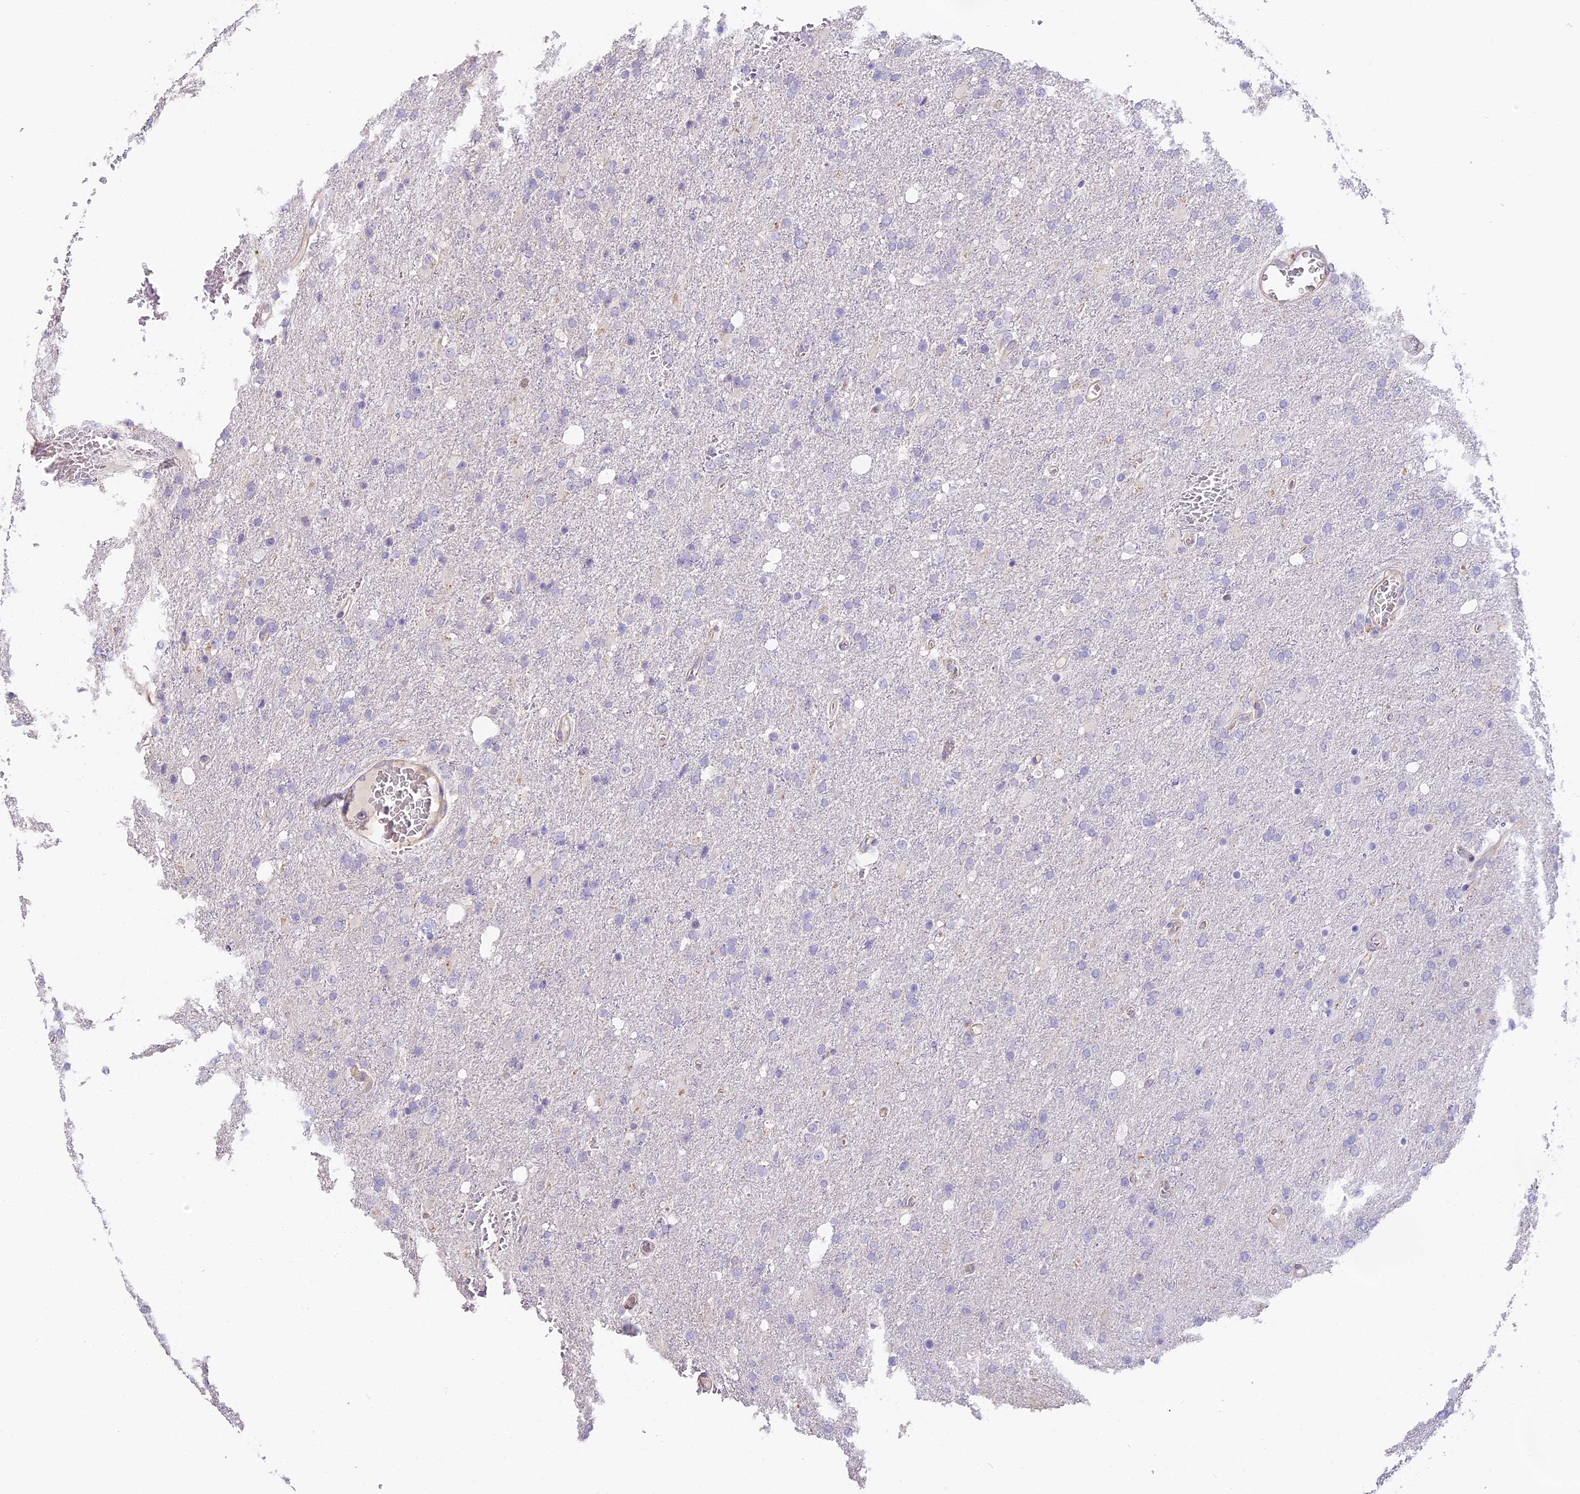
{"staining": {"intensity": "negative", "quantity": "none", "location": "none"}, "tissue": "glioma", "cell_type": "Tumor cells", "image_type": "cancer", "snomed": [{"axis": "morphology", "description": "Glioma, malignant, High grade"}, {"axis": "topography", "description": "Brain"}], "caption": "Tumor cells are negative for protein expression in human glioma.", "gene": "NOD2", "patient": {"sex": "female", "age": 74}}